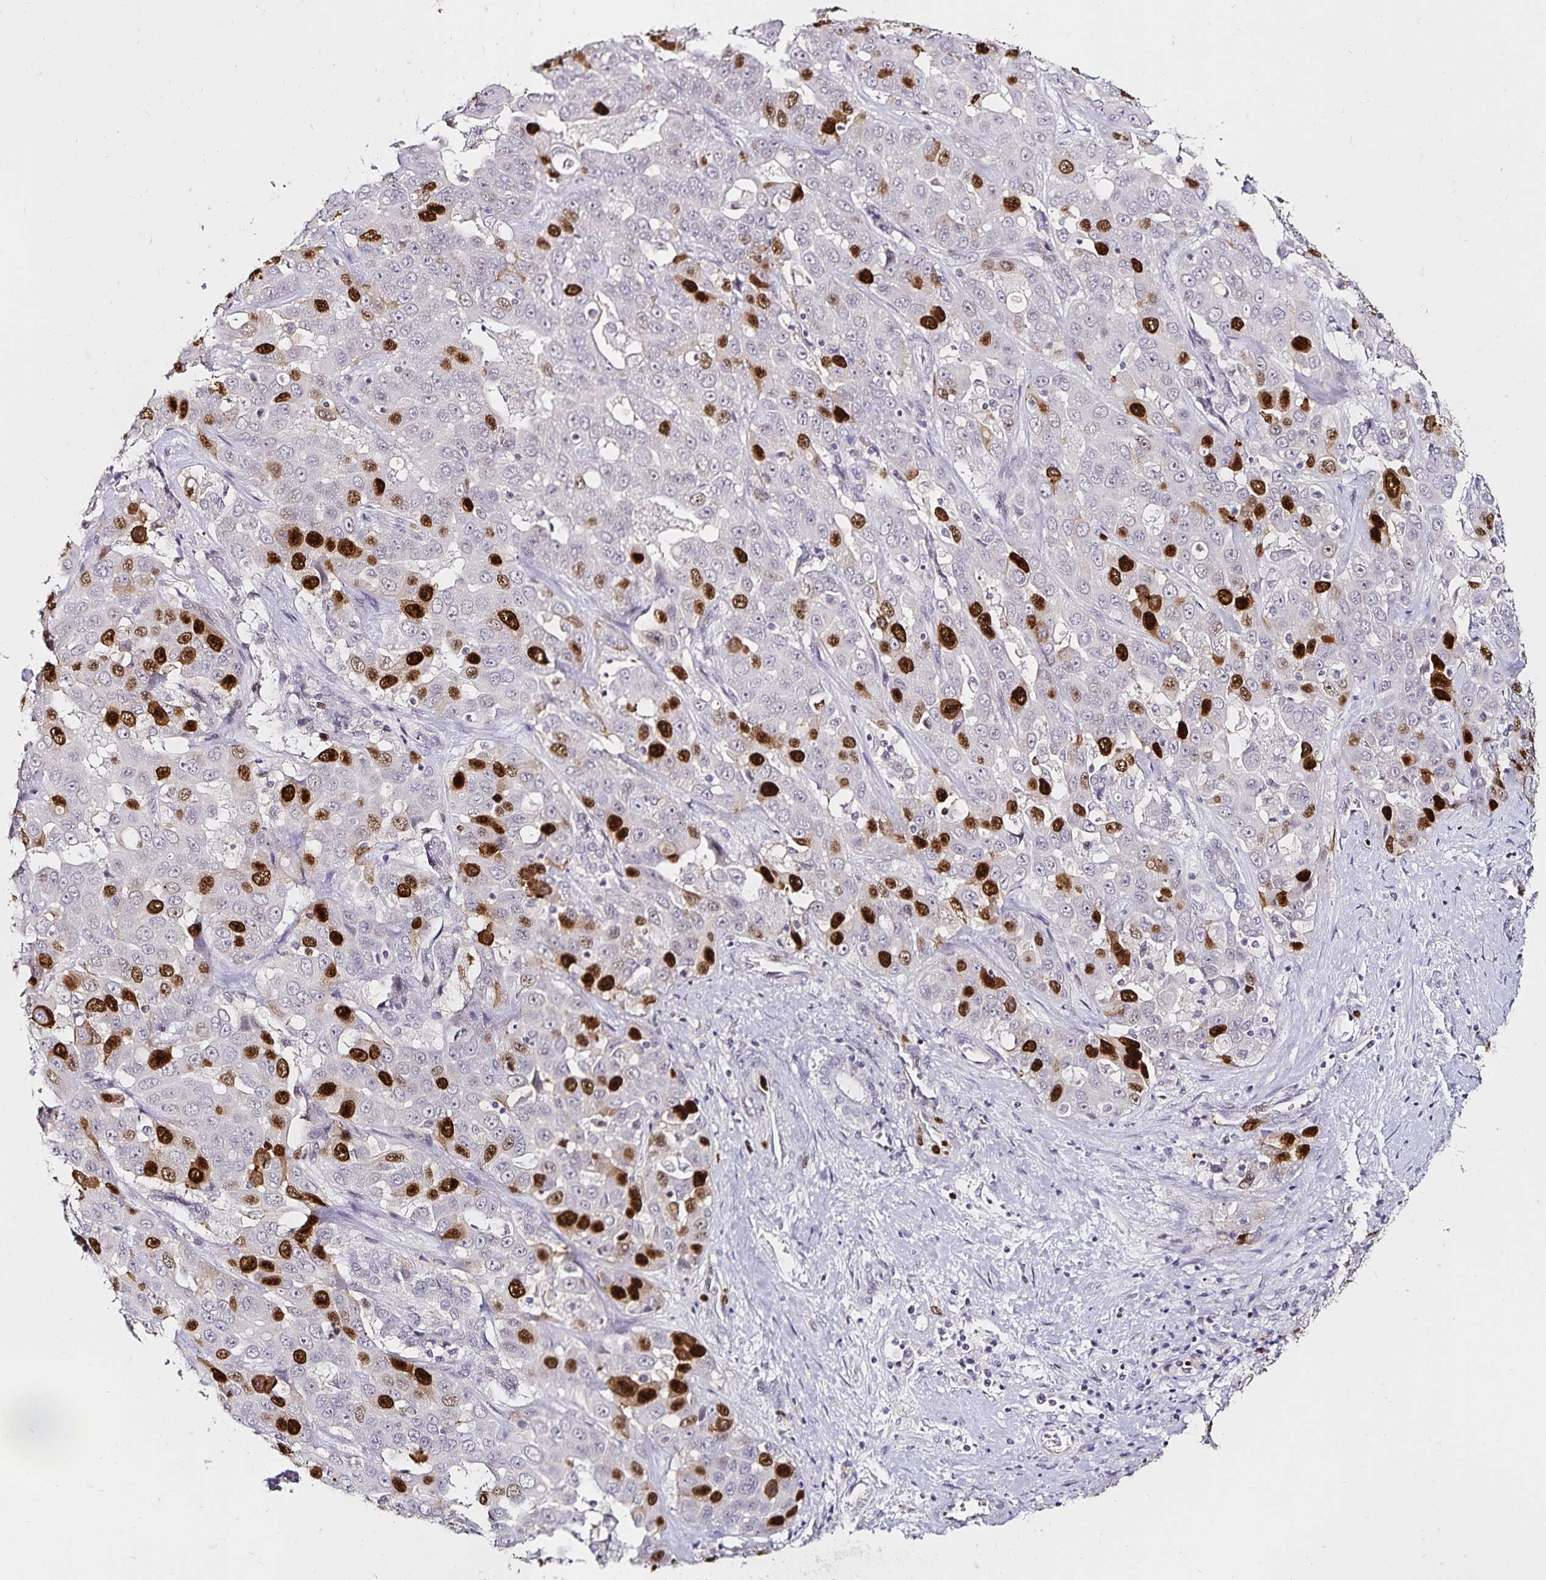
{"staining": {"intensity": "strong", "quantity": "25%-75%", "location": "nuclear"}, "tissue": "liver cancer", "cell_type": "Tumor cells", "image_type": "cancer", "snomed": [{"axis": "morphology", "description": "Cholangiocarcinoma"}, {"axis": "topography", "description": "Liver"}], "caption": "Protein staining of liver cancer tissue shows strong nuclear staining in approximately 25%-75% of tumor cells.", "gene": "ANLN", "patient": {"sex": "female", "age": 52}}